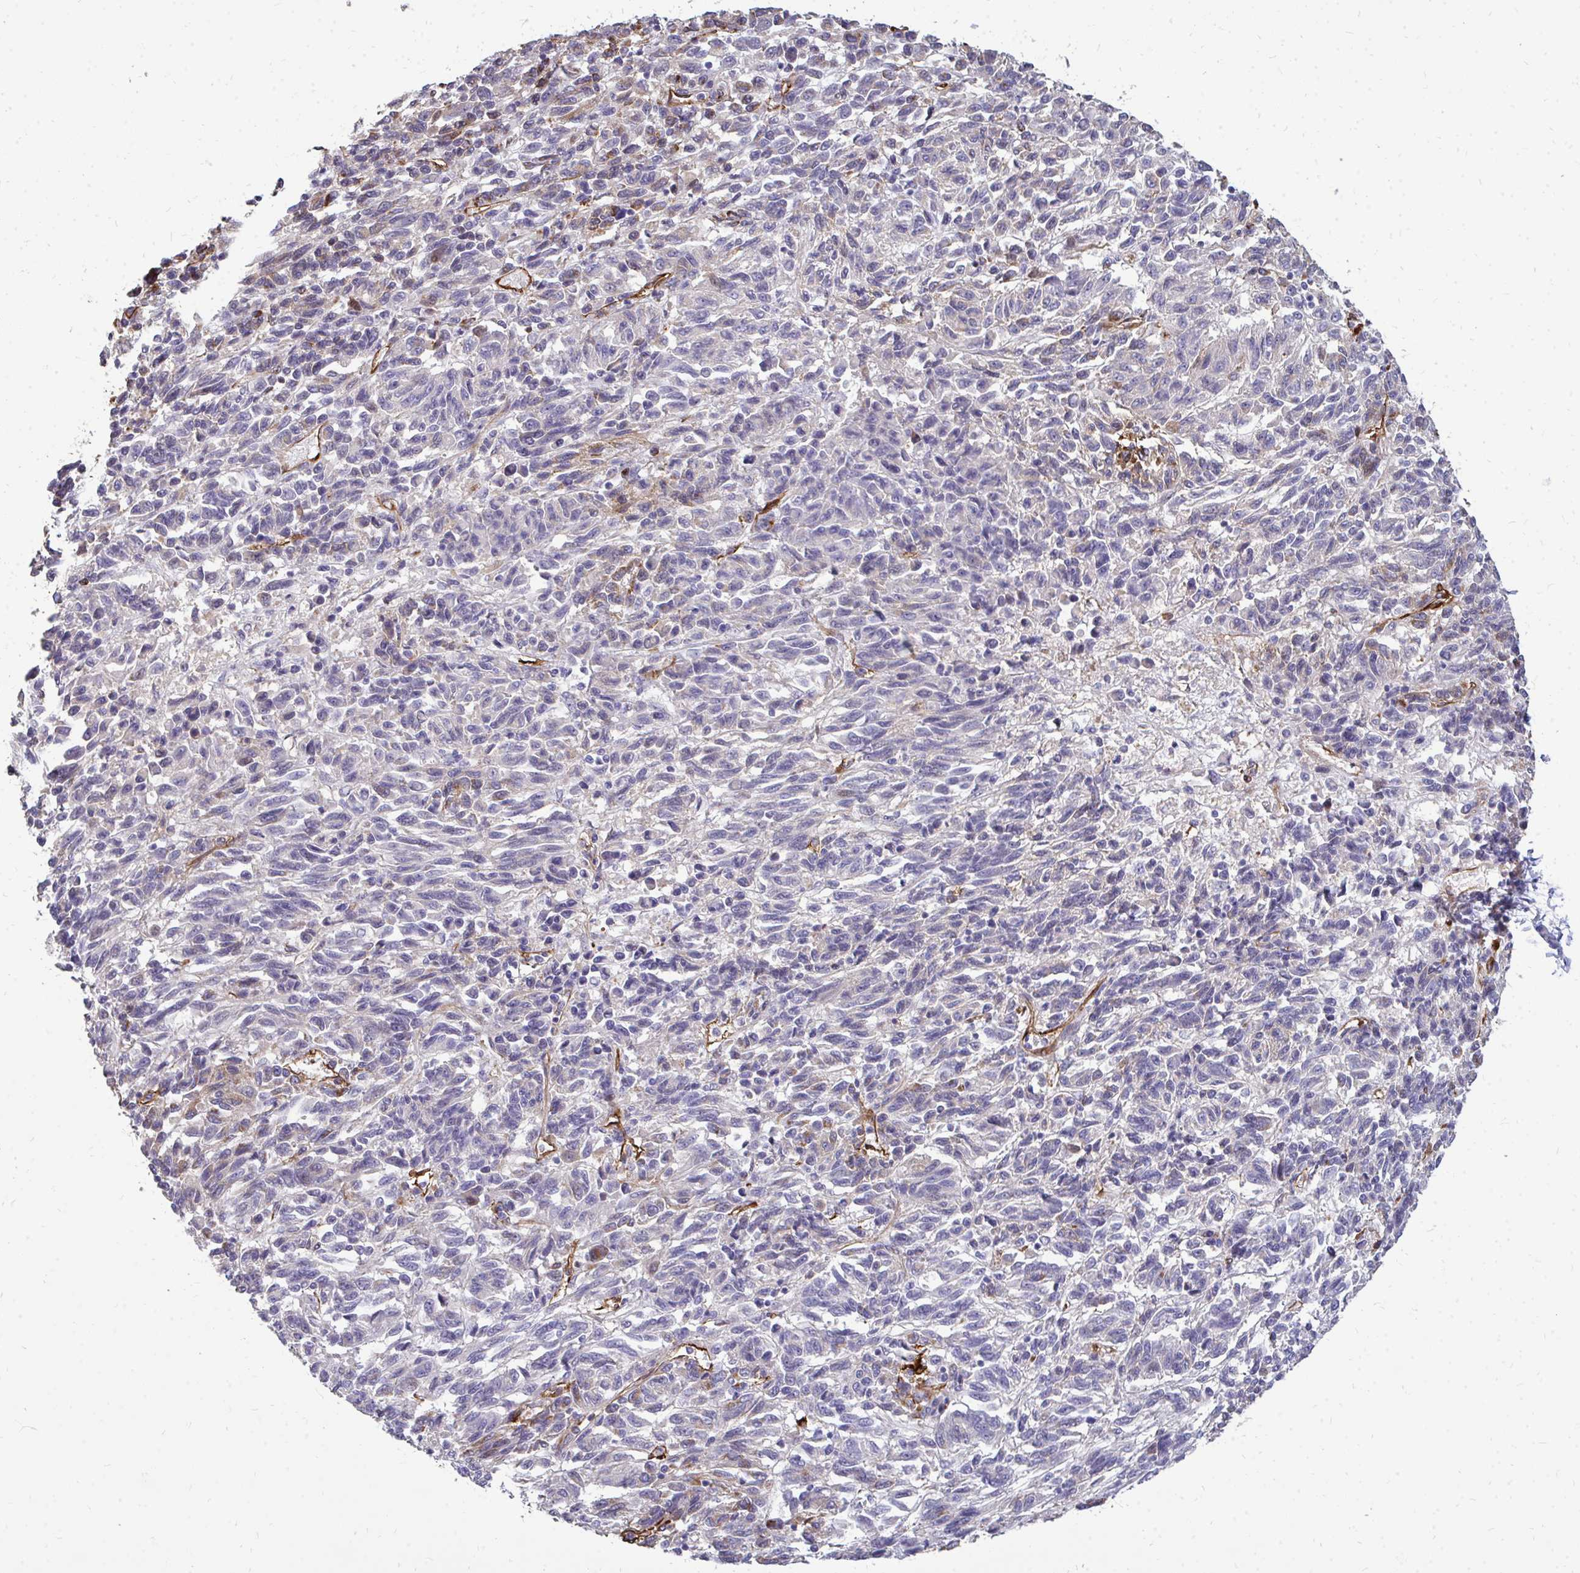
{"staining": {"intensity": "weak", "quantity": "<25%", "location": "cytoplasmic/membranous"}, "tissue": "melanoma", "cell_type": "Tumor cells", "image_type": "cancer", "snomed": [{"axis": "morphology", "description": "Malignant melanoma, Metastatic site"}, {"axis": "topography", "description": "Lung"}], "caption": "Tumor cells are negative for protein expression in human melanoma.", "gene": "MARCKSL1", "patient": {"sex": "male", "age": 64}}